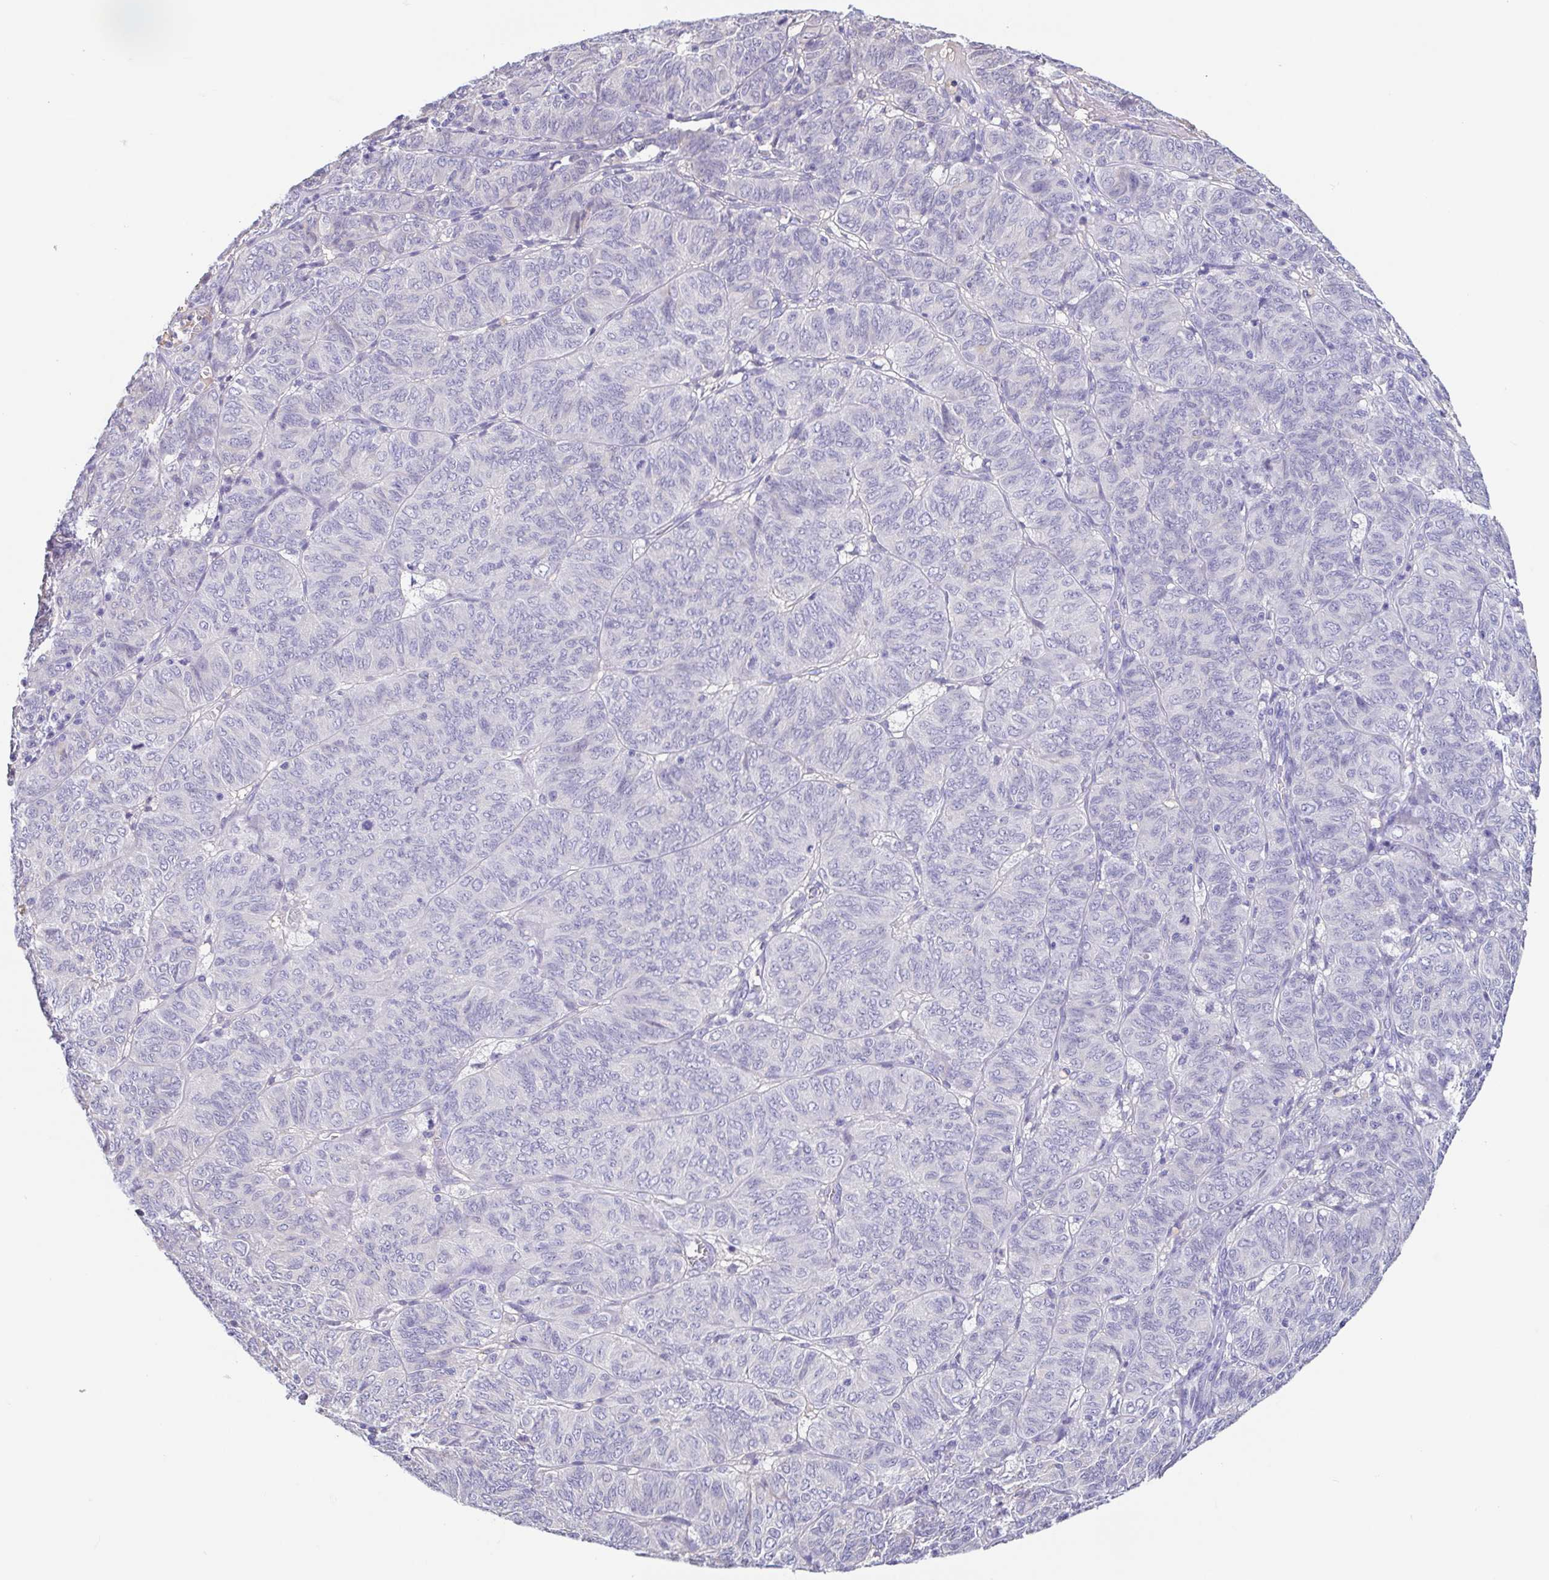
{"staining": {"intensity": "negative", "quantity": "none", "location": "none"}, "tissue": "ovarian cancer", "cell_type": "Tumor cells", "image_type": "cancer", "snomed": [{"axis": "morphology", "description": "Carcinoma, endometroid"}, {"axis": "topography", "description": "Ovary"}], "caption": "Ovarian cancer (endometroid carcinoma) was stained to show a protein in brown. There is no significant expression in tumor cells.", "gene": "TREH", "patient": {"sex": "female", "age": 80}}